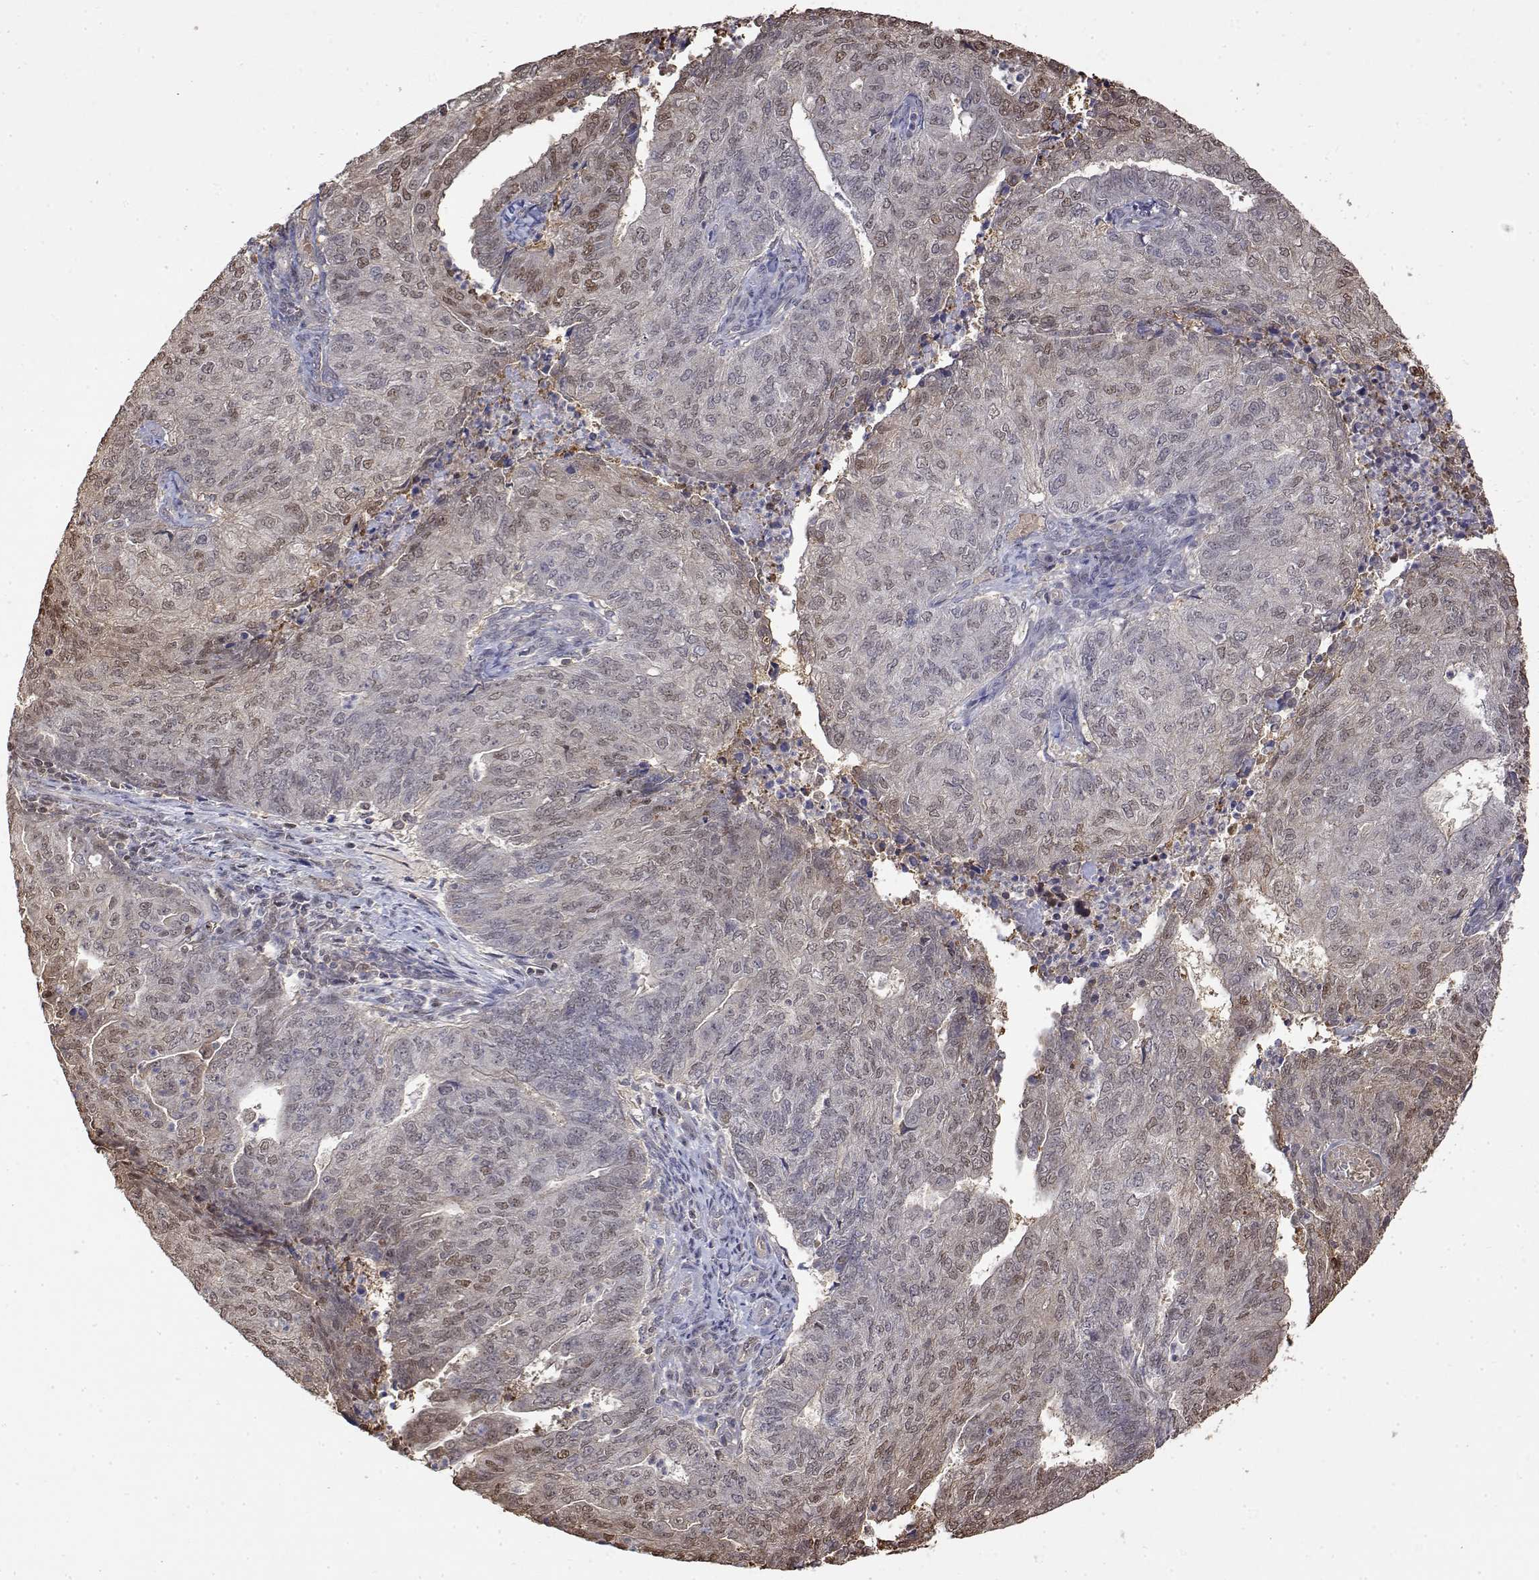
{"staining": {"intensity": "moderate", "quantity": "<25%", "location": "nuclear"}, "tissue": "endometrial cancer", "cell_type": "Tumor cells", "image_type": "cancer", "snomed": [{"axis": "morphology", "description": "Adenocarcinoma, NOS"}, {"axis": "topography", "description": "Endometrium"}], "caption": "Immunohistochemical staining of endometrial adenocarcinoma demonstrates low levels of moderate nuclear positivity in approximately <25% of tumor cells.", "gene": "TPI1", "patient": {"sex": "female", "age": 82}}